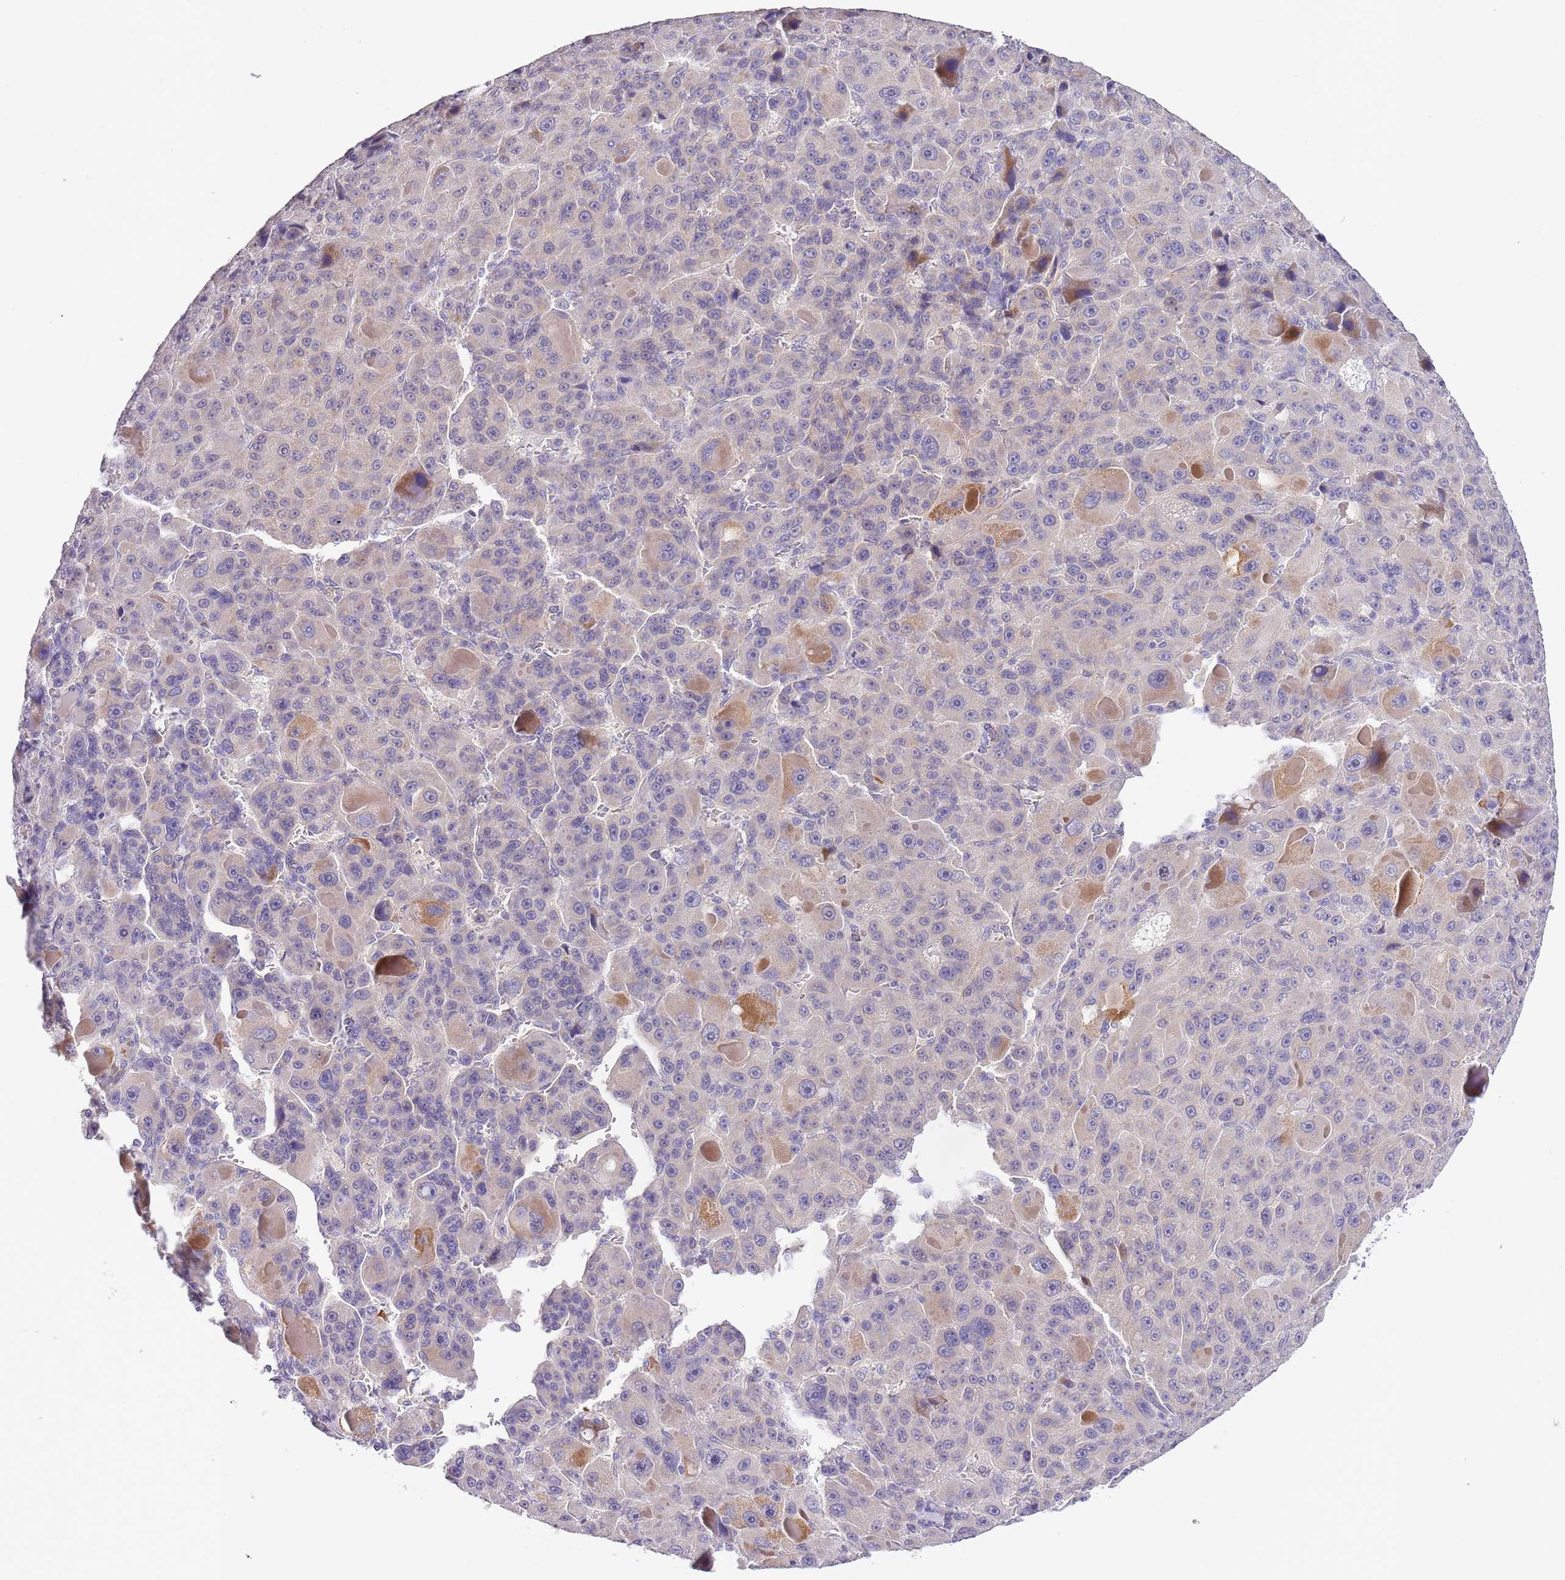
{"staining": {"intensity": "moderate", "quantity": "<25%", "location": "cytoplasmic/membranous"}, "tissue": "liver cancer", "cell_type": "Tumor cells", "image_type": "cancer", "snomed": [{"axis": "morphology", "description": "Carcinoma, Hepatocellular, NOS"}, {"axis": "topography", "description": "Liver"}], "caption": "Immunohistochemistry (DAB) staining of human liver hepatocellular carcinoma demonstrates moderate cytoplasmic/membranous protein staining in approximately <25% of tumor cells.", "gene": "ZNF658", "patient": {"sex": "male", "age": 76}}